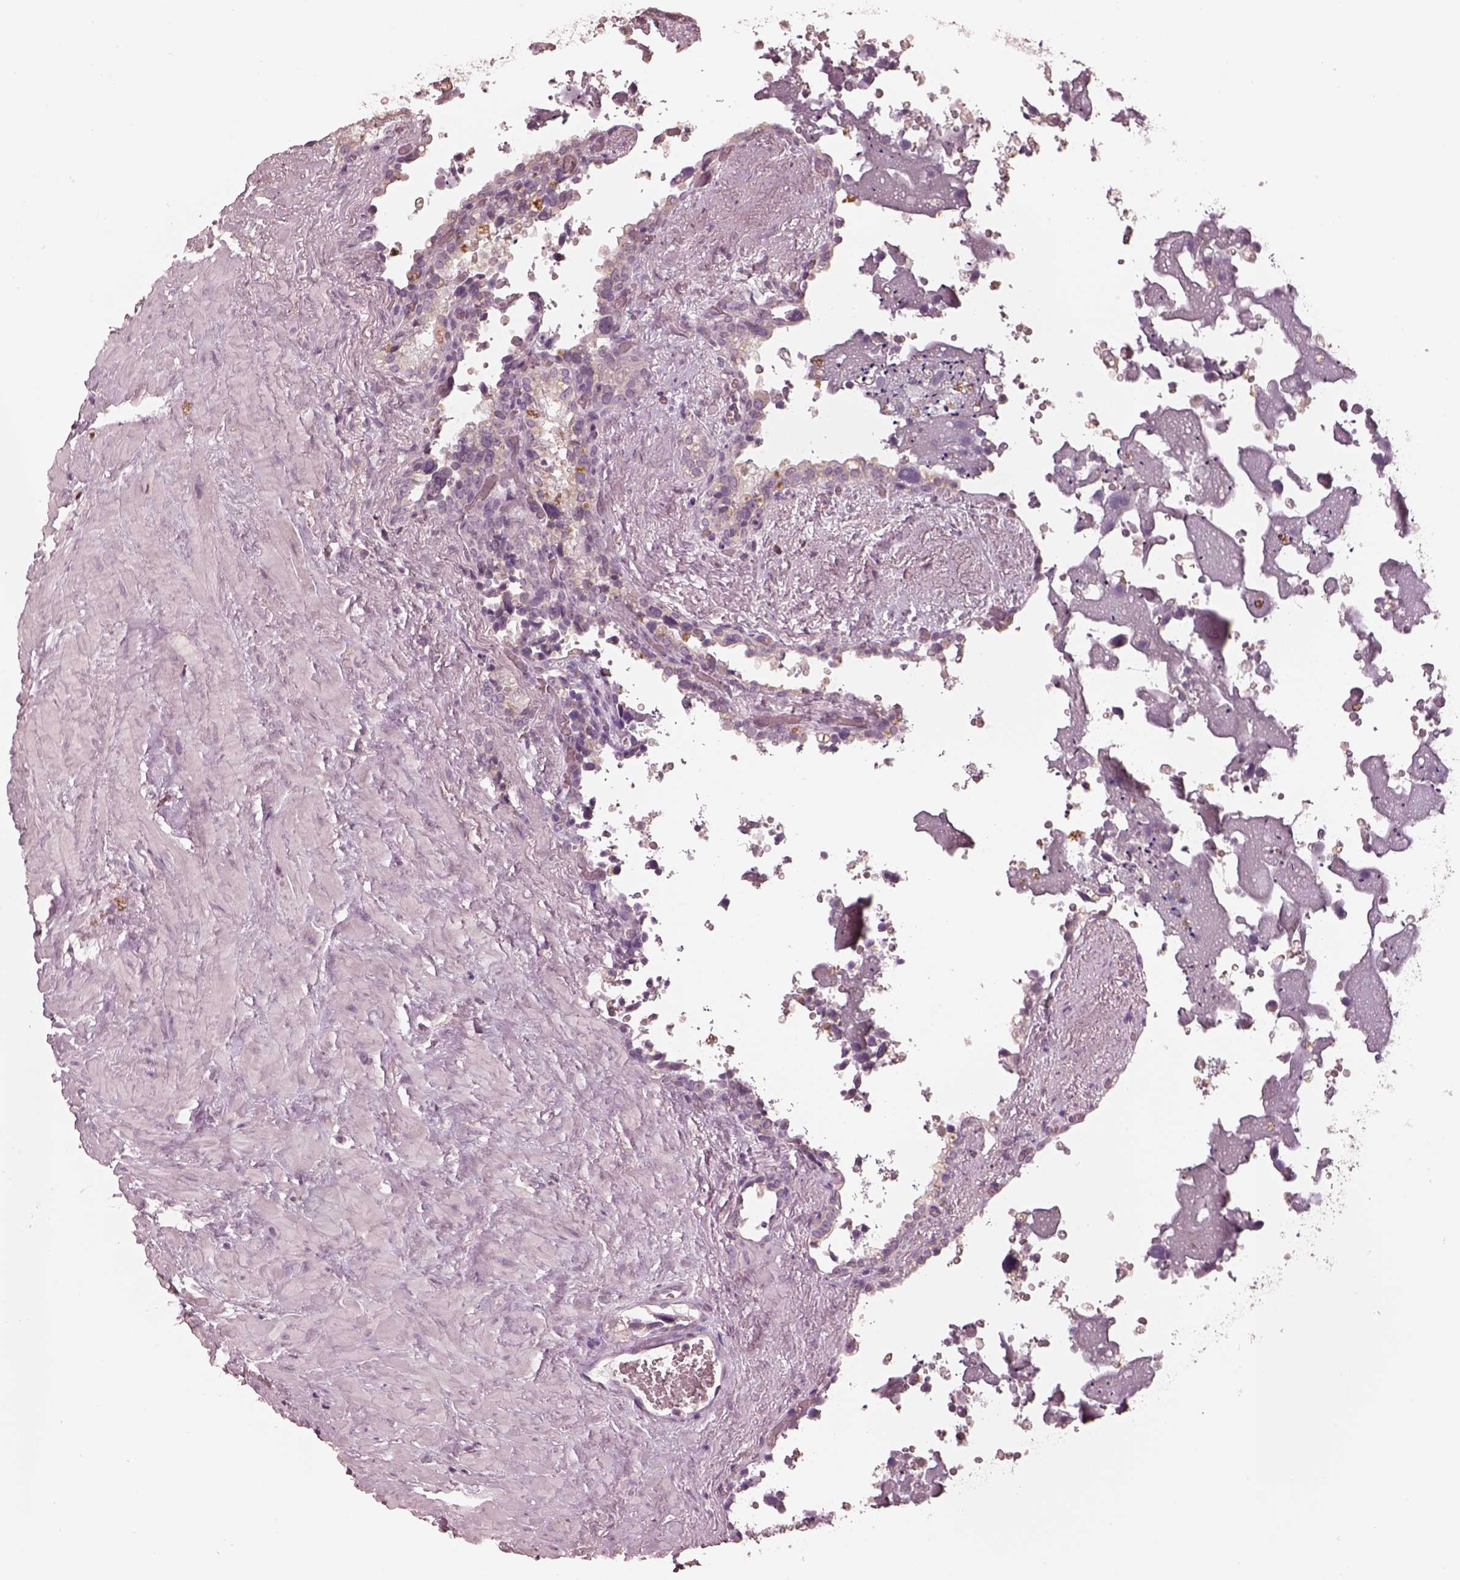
{"staining": {"intensity": "negative", "quantity": "none", "location": "none"}, "tissue": "seminal vesicle", "cell_type": "Glandular cells", "image_type": "normal", "snomed": [{"axis": "morphology", "description": "Normal tissue, NOS"}, {"axis": "topography", "description": "Seminal veicle"}], "caption": "Seminal vesicle was stained to show a protein in brown. There is no significant staining in glandular cells. (Stains: DAB IHC with hematoxylin counter stain, Microscopy: brightfield microscopy at high magnification).", "gene": "ANKLE1", "patient": {"sex": "male", "age": 71}}